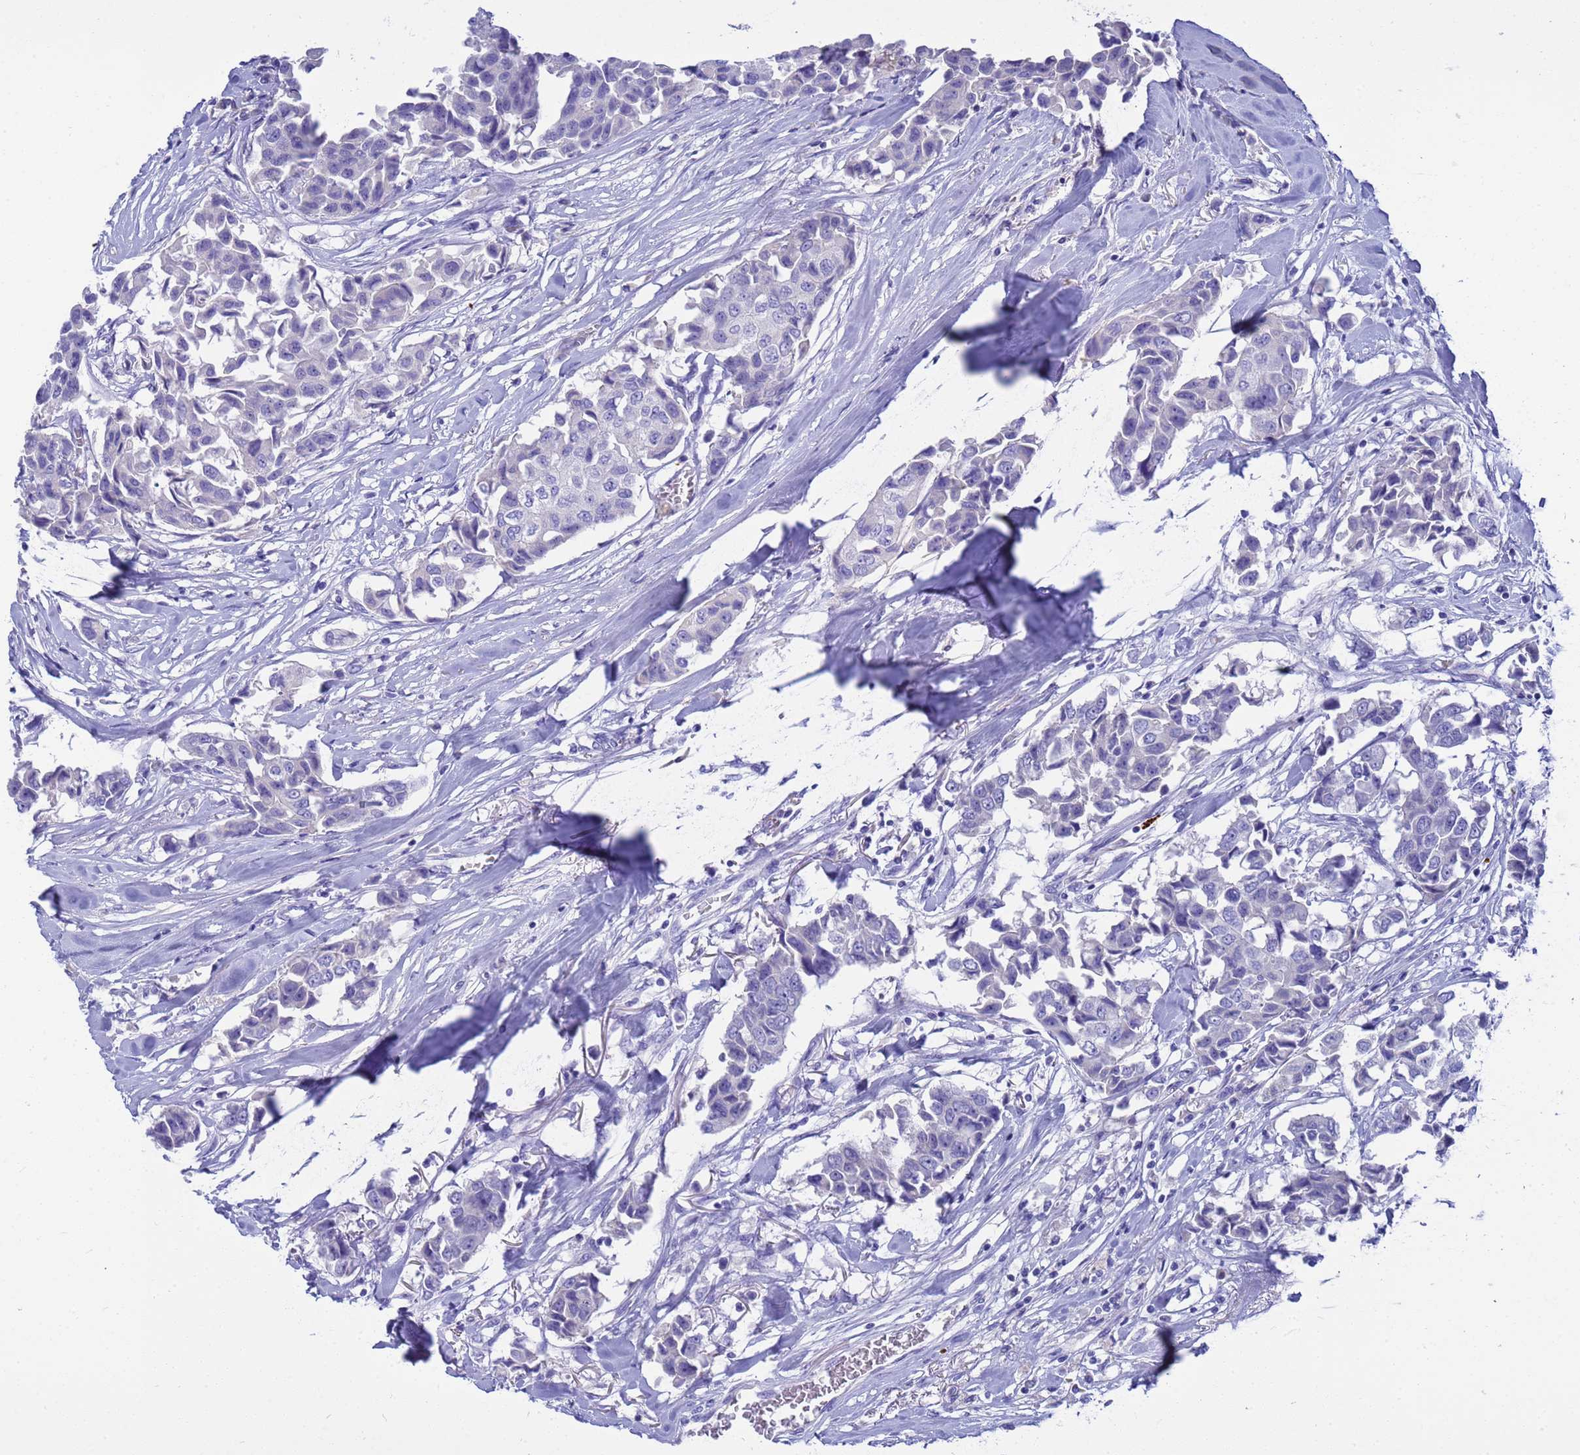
{"staining": {"intensity": "negative", "quantity": "none", "location": "none"}, "tissue": "breast cancer", "cell_type": "Tumor cells", "image_type": "cancer", "snomed": [{"axis": "morphology", "description": "Duct carcinoma"}, {"axis": "topography", "description": "Breast"}], "caption": "DAB (3,3'-diaminobenzidine) immunohistochemical staining of human breast cancer (intraductal carcinoma) displays no significant staining in tumor cells.", "gene": "SYCN", "patient": {"sex": "female", "age": 80}}